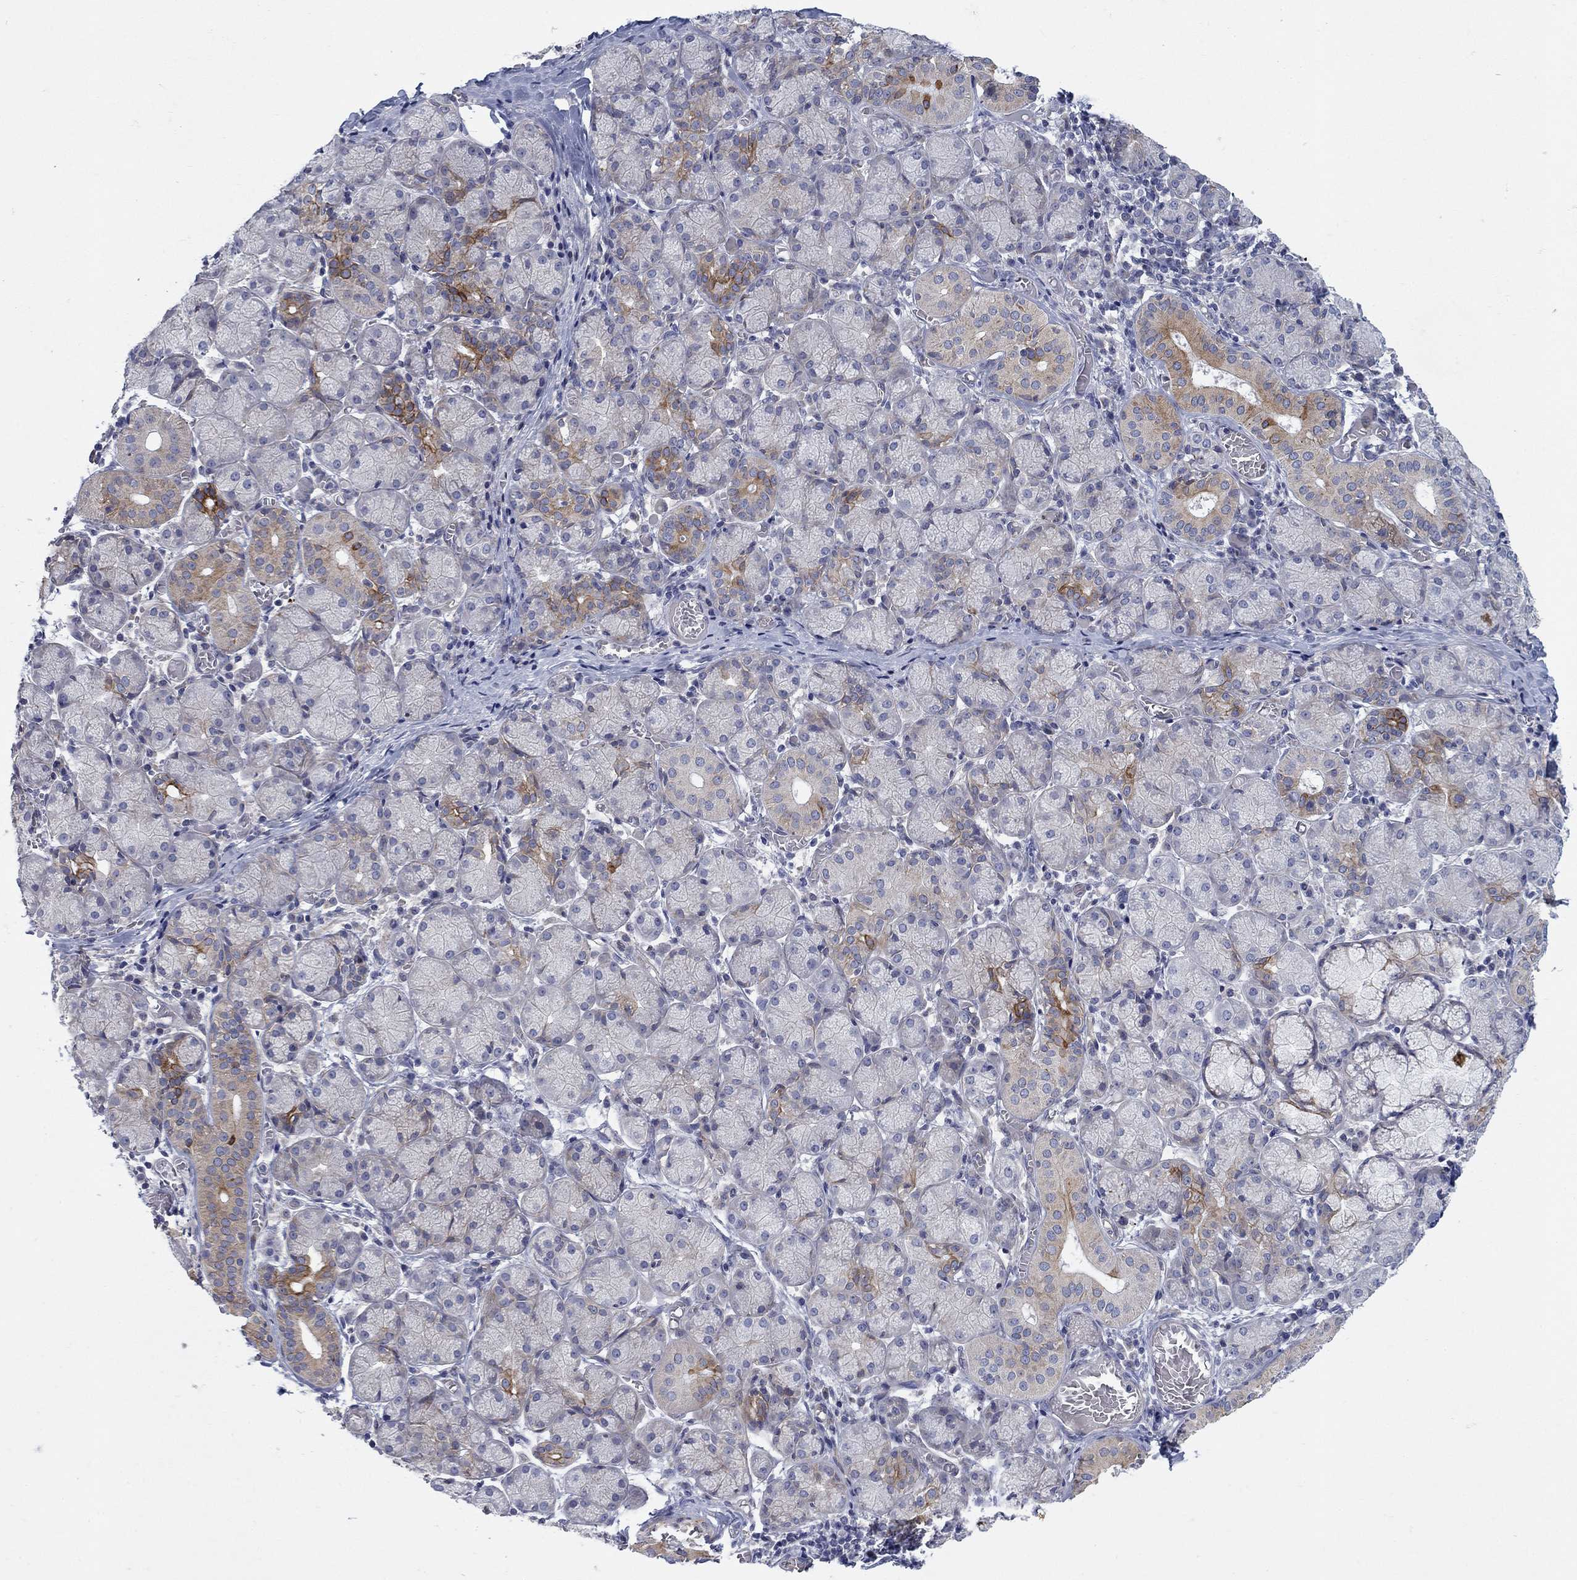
{"staining": {"intensity": "strong", "quantity": "<25%", "location": "cytoplasmic/membranous"}, "tissue": "salivary gland", "cell_type": "Glandular cells", "image_type": "normal", "snomed": [{"axis": "morphology", "description": "Normal tissue, NOS"}, {"axis": "topography", "description": "Salivary gland"}, {"axis": "topography", "description": "Peripheral nerve tissue"}], "caption": "Protein staining demonstrates strong cytoplasmic/membranous positivity in about <25% of glandular cells in unremarkable salivary gland. (DAB IHC with brightfield microscopy, high magnification).", "gene": "FXR1", "patient": {"sex": "female", "age": 24}}